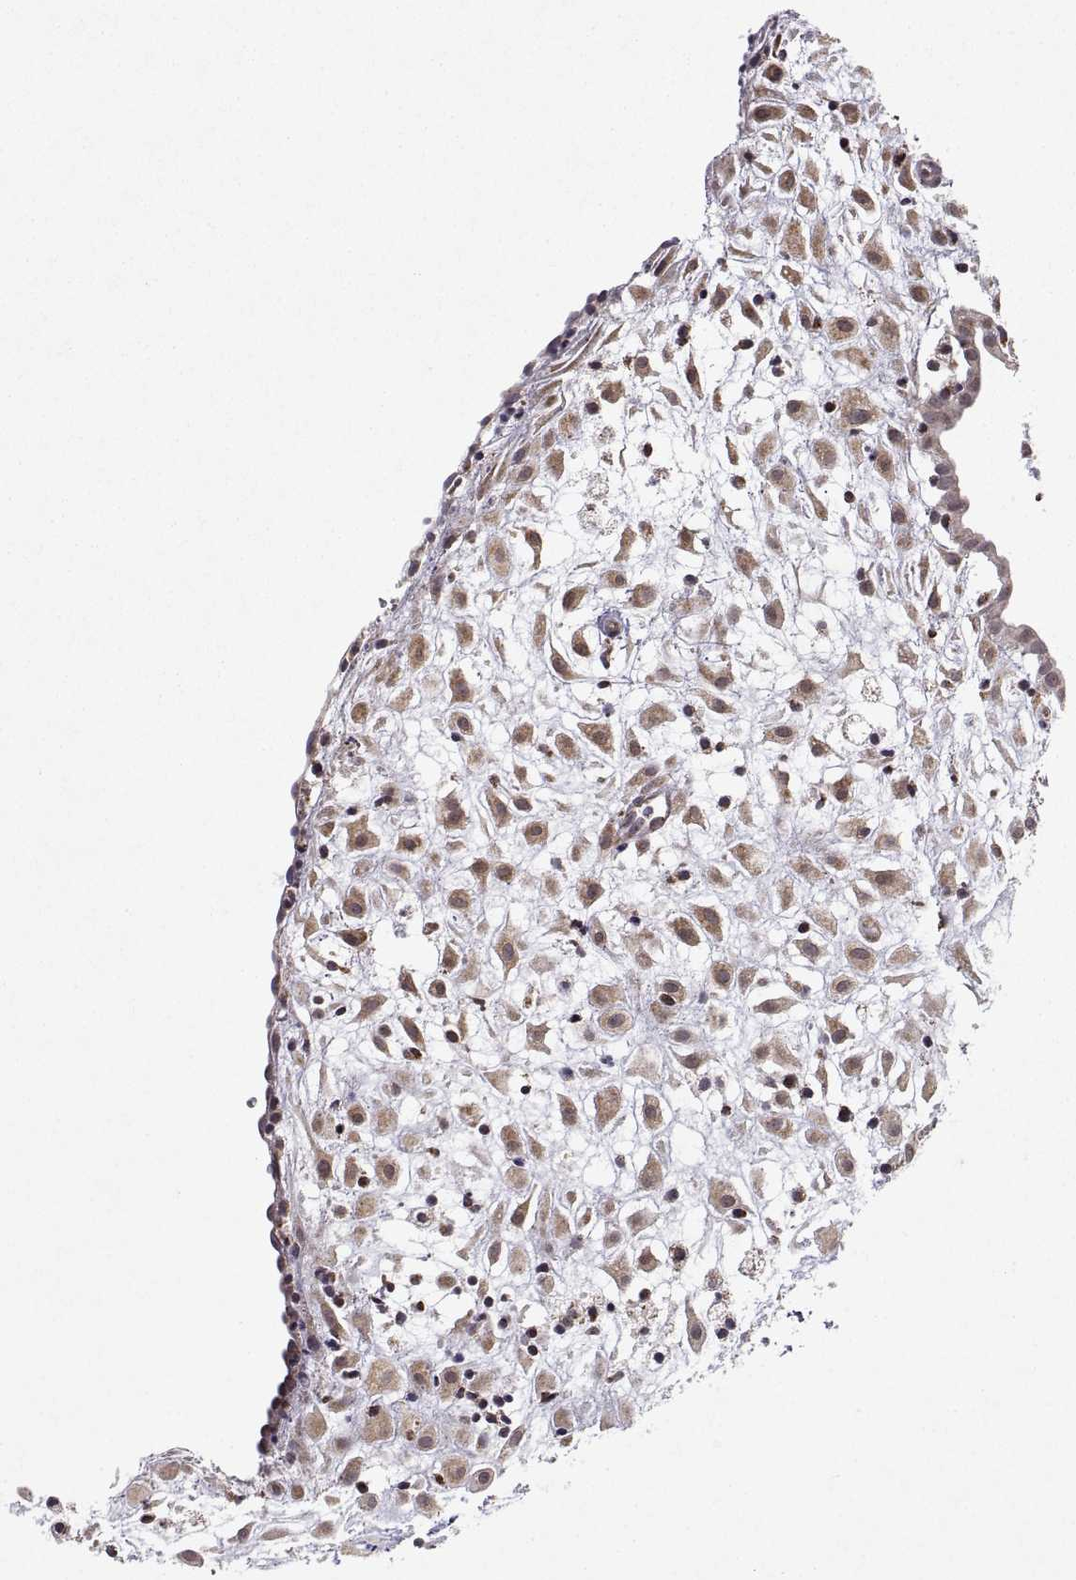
{"staining": {"intensity": "weak", "quantity": ">75%", "location": "cytoplasmic/membranous"}, "tissue": "placenta", "cell_type": "Decidual cells", "image_type": "normal", "snomed": [{"axis": "morphology", "description": "Normal tissue, NOS"}, {"axis": "topography", "description": "Placenta"}], "caption": "Protein staining of normal placenta shows weak cytoplasmic/membranous expression in approximately >75% of decidual cells.", "gene": "MANBAL", "patient": {"sex": "female", "age": 24}}